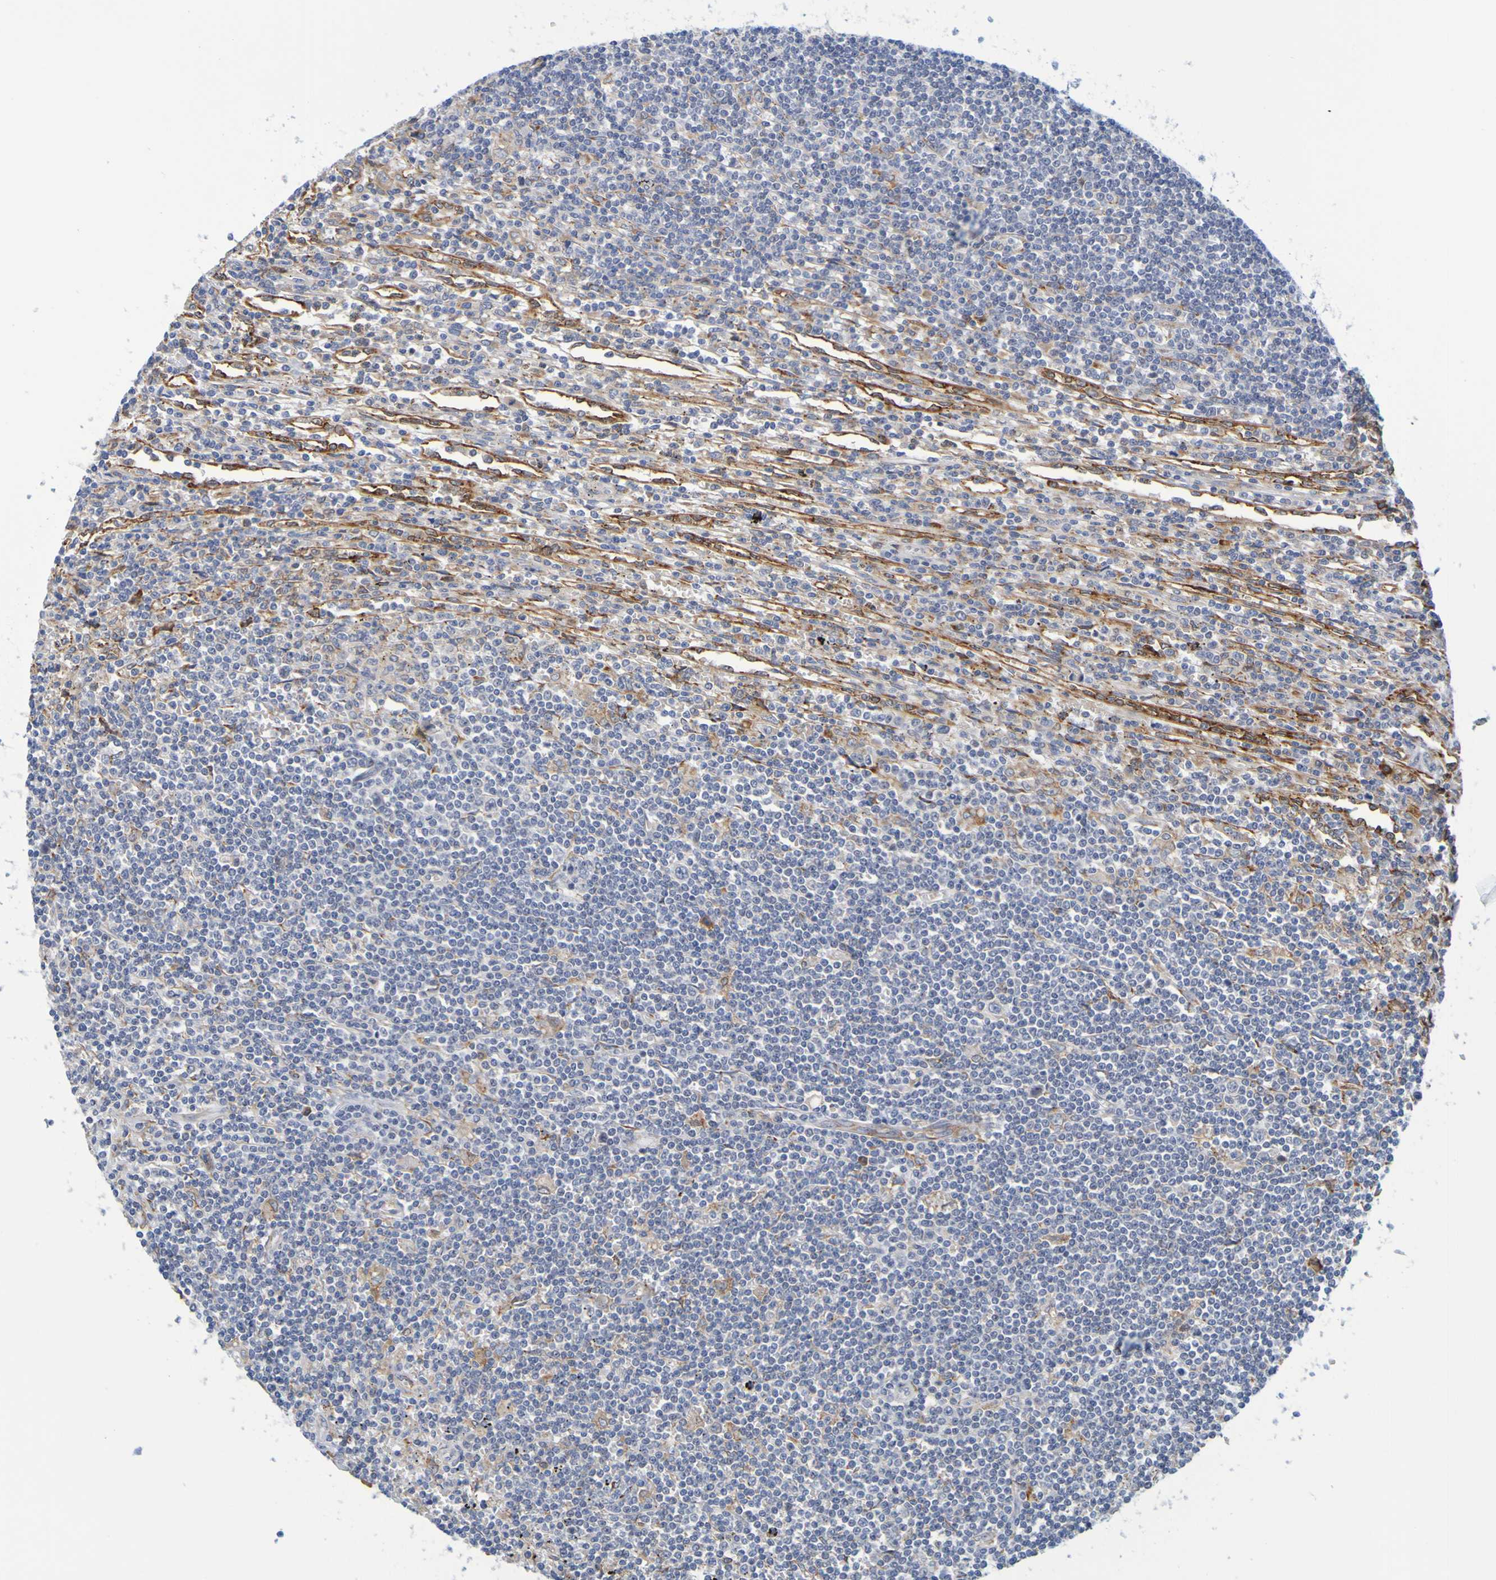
{"staining": {"intensity": "negative", "quantity": "none", "location": "none"}, "tissue": "lymphoma", "cell_type": "Tumor cells", "image_type": "cancer", "snomed": [{"axis": "morphology", "description": "Malignant lymphoma, non-Hodgkin's type, Low grade"}, {"axis": "topography", "description": "Spleen"}], "caption": "IHC micrograph of neoplastic tissue: lymphoma stained with DAB demonstrates no significant protein positivity in tumor cells.", "gene": "SIL1", "patient": {"sex": "male", "age": 76}}